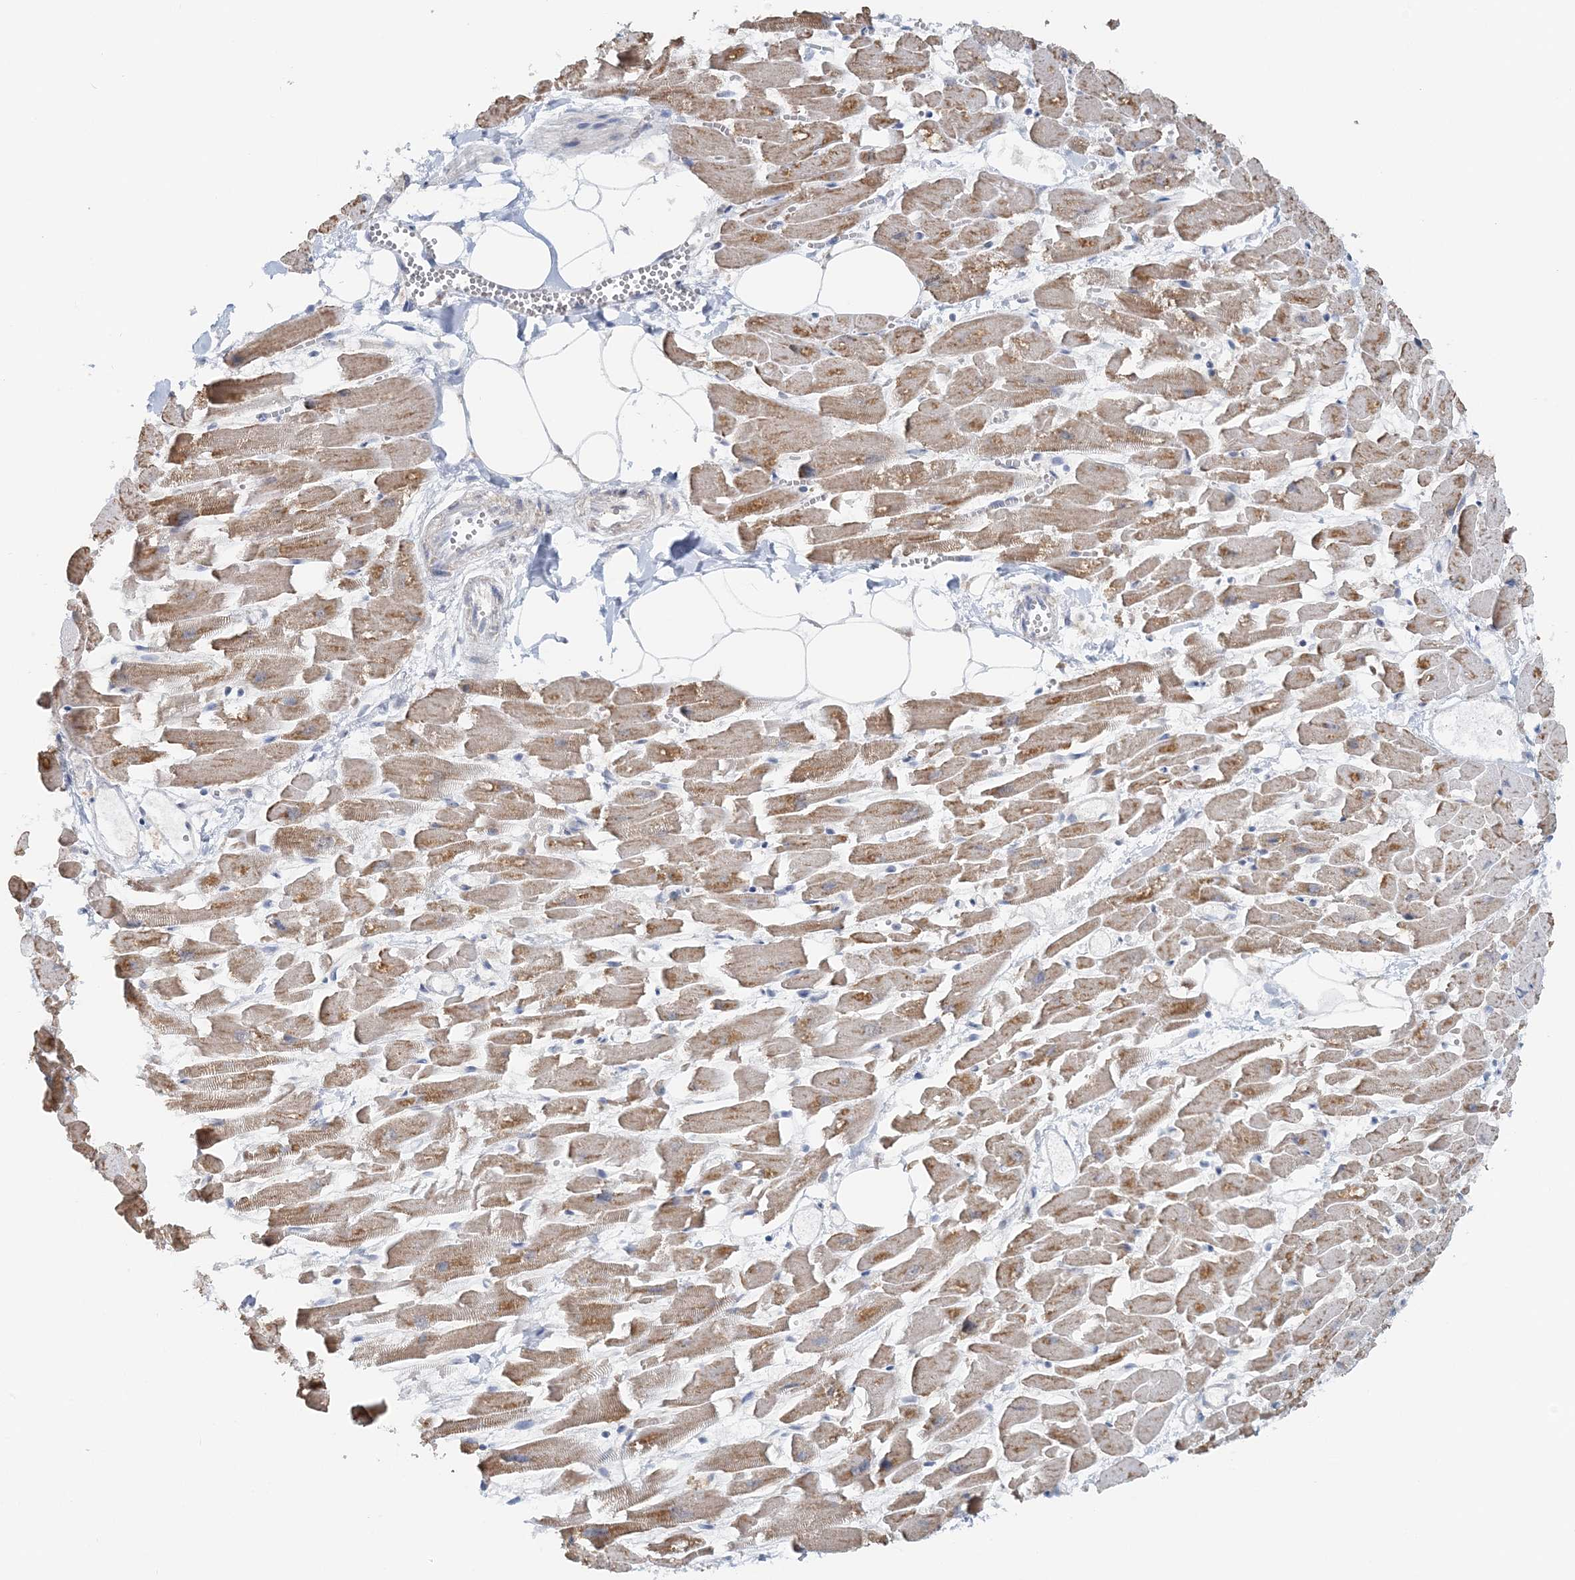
{"staining": {"intensity": "moderate", "quantity": ">75%", "location": "cytoplasmic/membranous"}, "tissue": "heart muscle", "cell_type": "Cardiomyocytes", "image_type": "normal", "snomed": [{"axis": "morphology", "description": "Normal tissue, NOS"}, {"axis": "topography", "description": "Heart"}], "caption": "Protein analysis of benign heart muscle demonstrates moderate cytoplasmic/membranous staining in about >75% of cardiomyocytes.", "gene": "RNF150", "patient": {"sex": "female", "age": 64}}